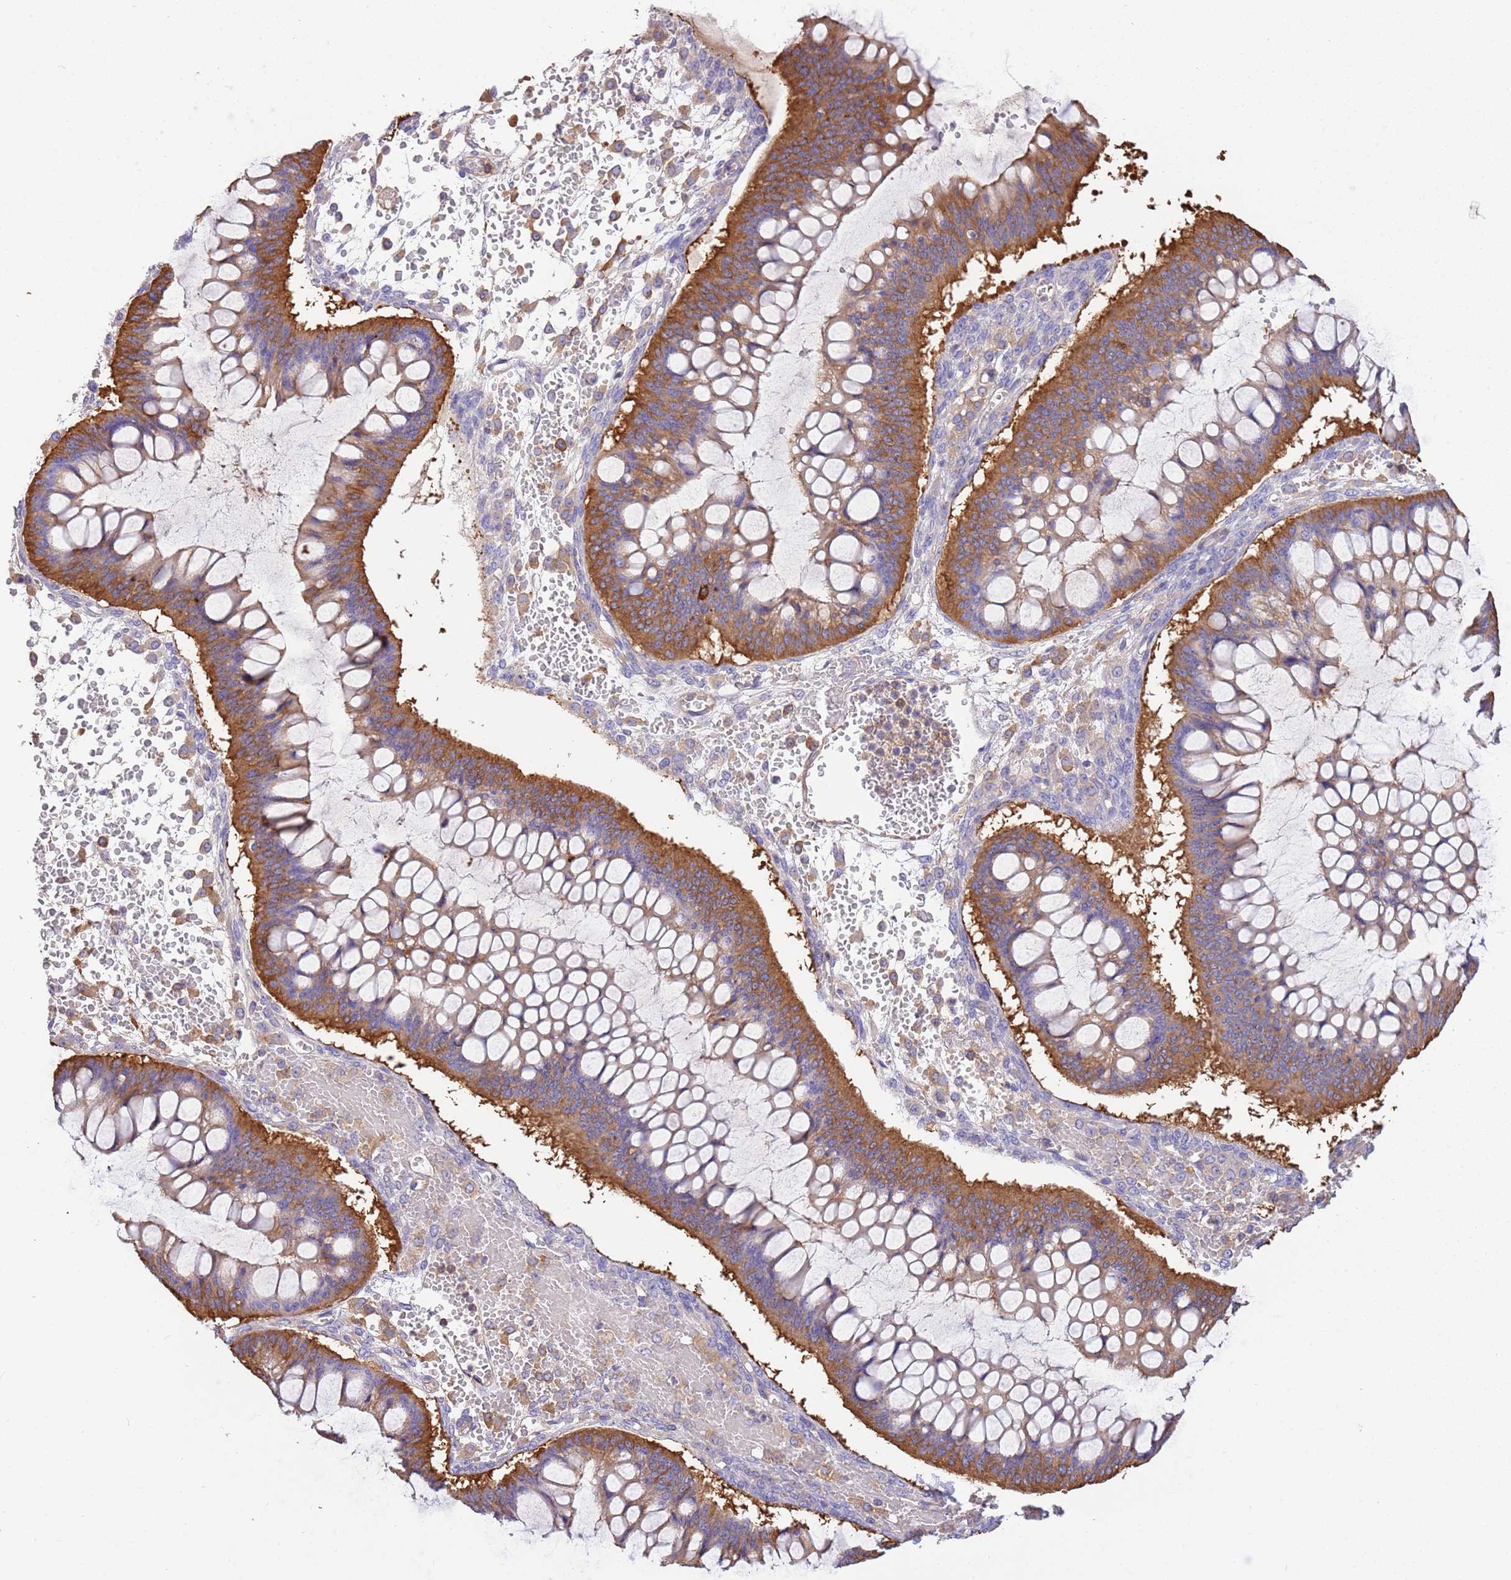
{"staining": {"intensity": "moderate", "quantity": ">75%", "location": "cytoplasmic/membranous"}, "tissue": "ovarian cancer", "cell_type": "Tumor cells", "image_type": "cancer", "snomed": [{"axis": "morphology", "description": "Cystadenocarcinoma, mucinous, NOS"}, {"axis": "topography", "description": "Ovary"}], "caption": "Protein expression by immunohistochemistry (IHC) exhibits moderate cytoplasmic/membranous staining in approximately >75% of tumor cells in ovarian cancer (mucinous cystadenocarcinoma). The staining was performed using DAB to visualize the protein expression in brown, while the nuclei were stained in blue with hematoxylin (Magnification: 20x).", "gene": "NAALADL1", "patient": {"sex": "female", "age": 73}}